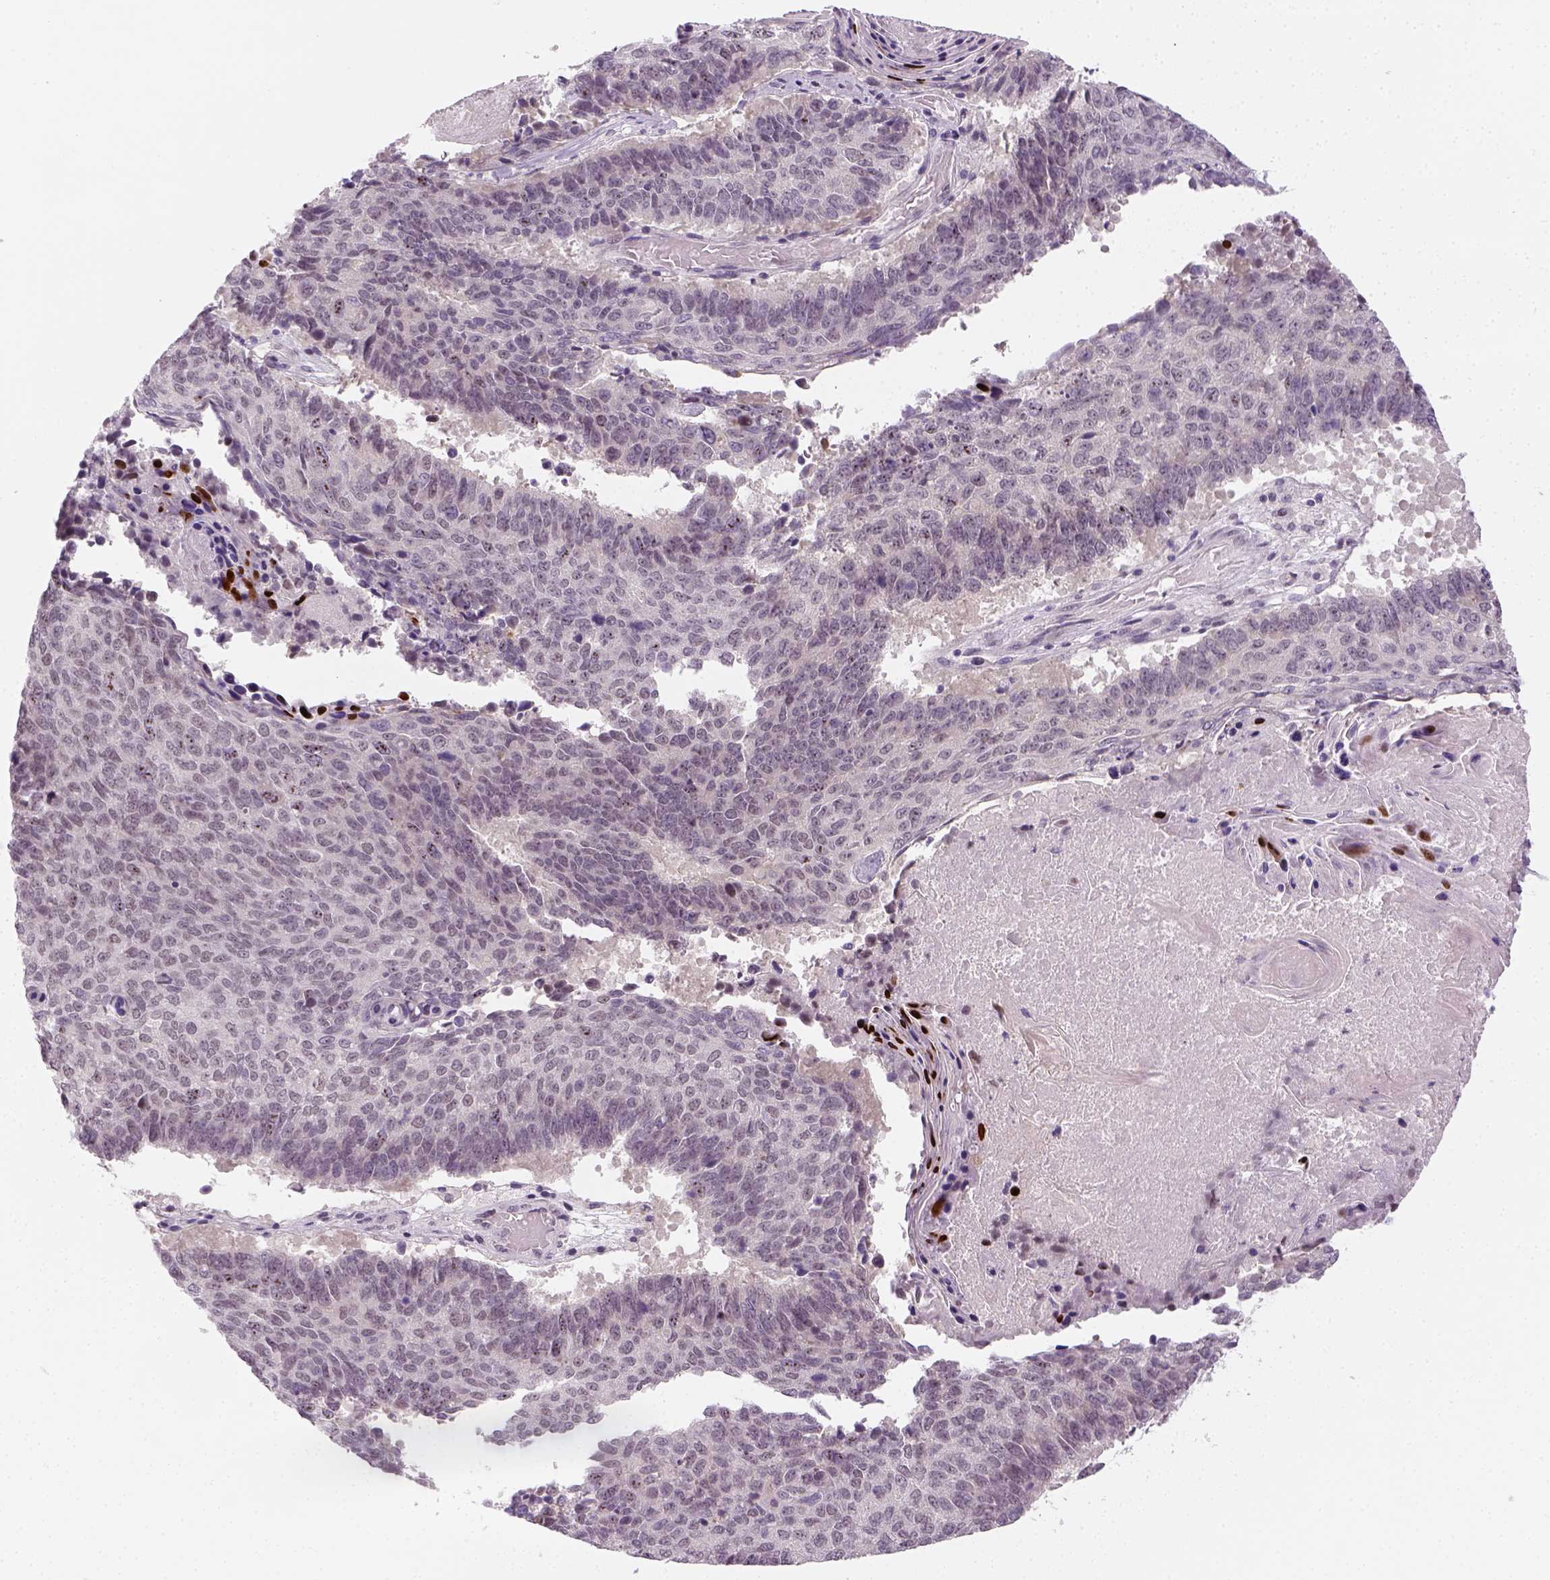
{"staining": {"intensity": "negative", "quantity": "none", "location": "none"}, "tissue": "lung cancer", "cell_type": "Tumor cells", "image_type": "cancer", "snomed": [{"axis": "morphology", "description": "Squamous cell carcinoma, NOS"}, {"axis": "topography", "description": "Lung"}], "caption": "Lung cancer was stained to show a protein in brown. There is no significant staining in tumor cells.", "gene": "MAGEB3", "patient": {"sex": "male", "age": 73}}